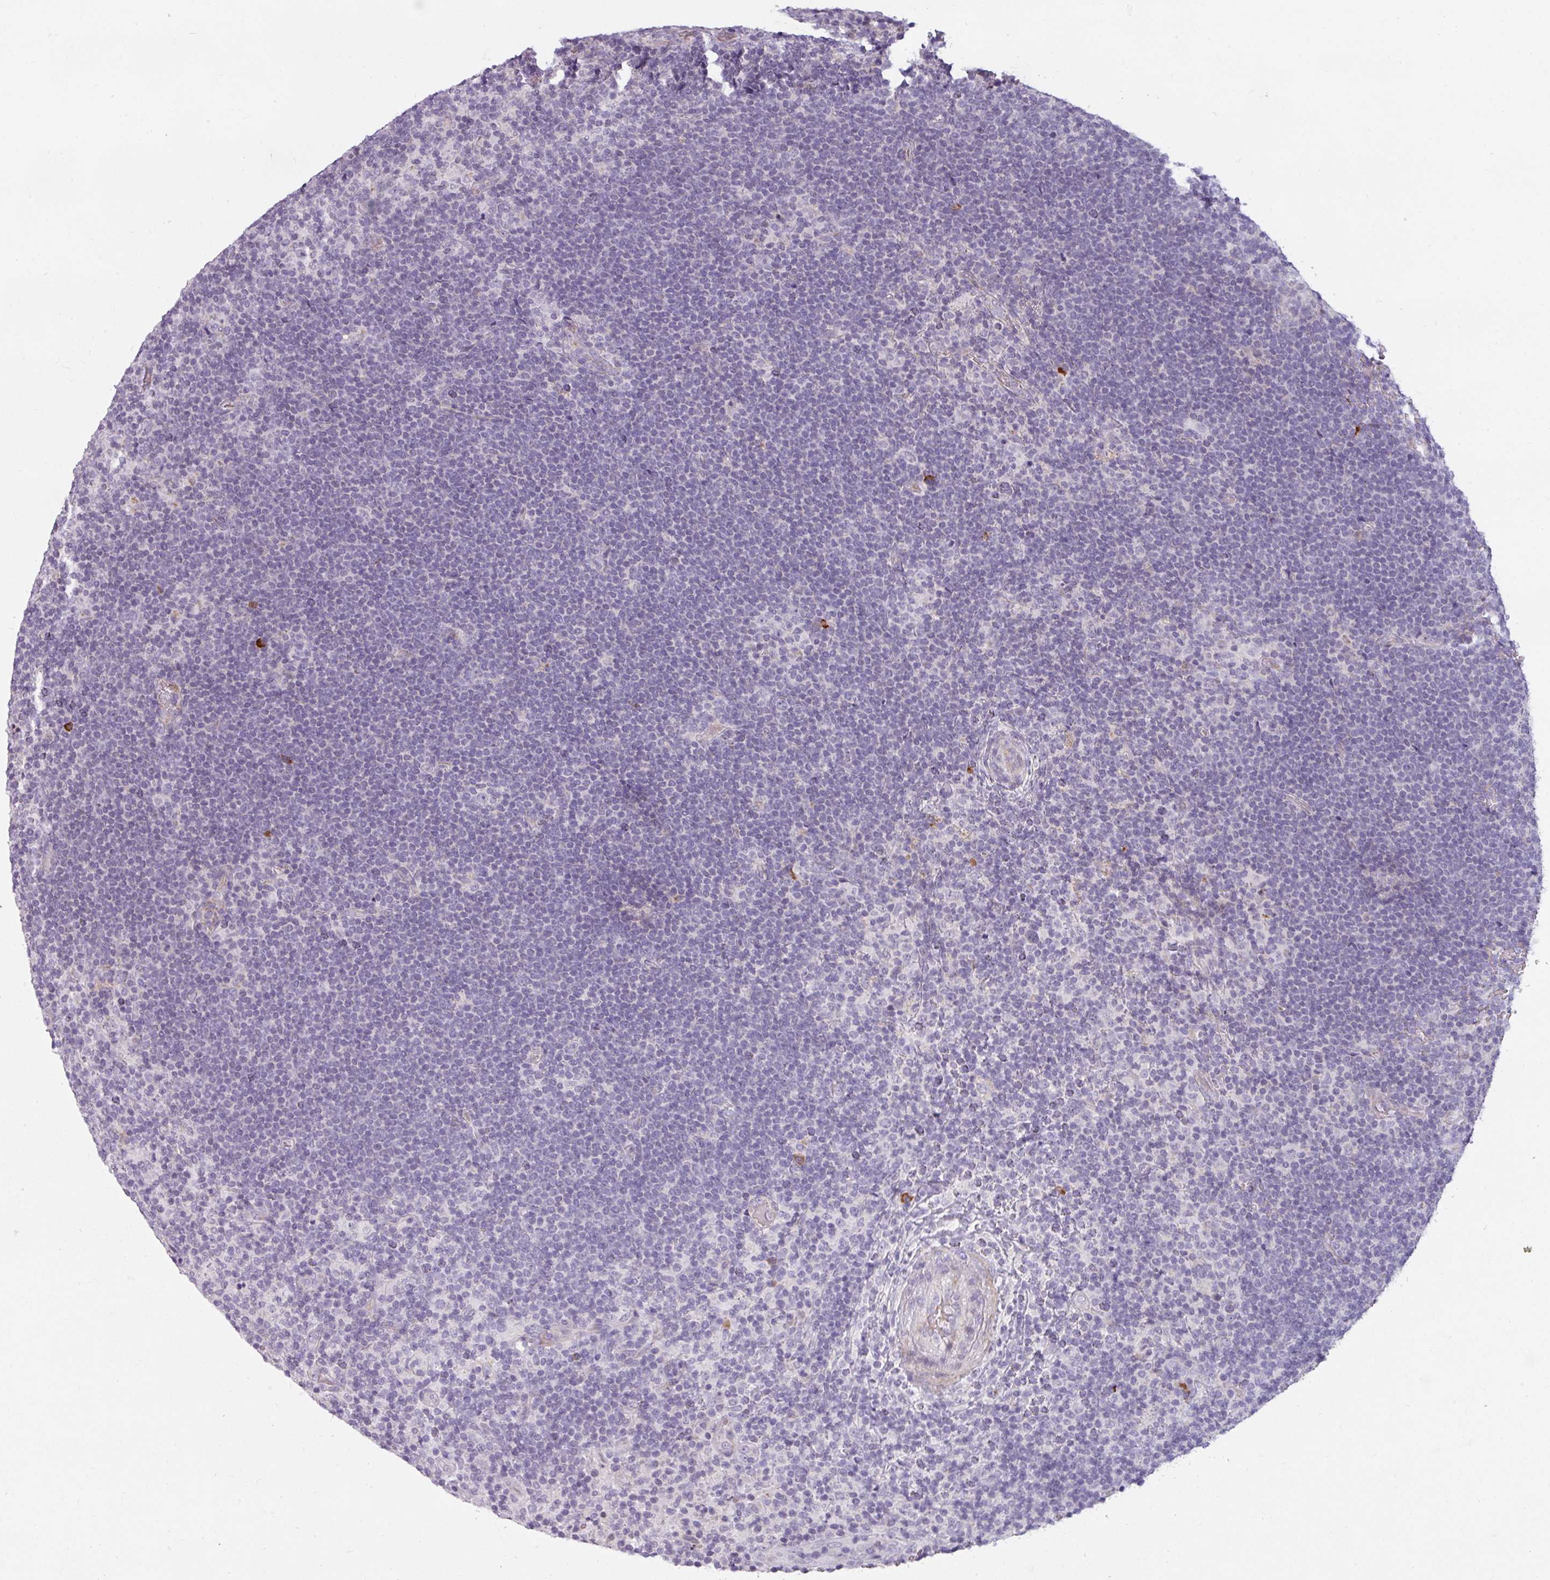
{"staining": {"intensity": "negative", "quantity": "none", "location": "none"}, "tissue": "lymphoma", "cell_type": "Tumor cells", "image_type": "cancer", "snomed": [{"axis": "morphology", "description": "Hodgkin's disease, NOS"}, {"axis": "topography", "description": "Lymph node"}], "caption": "Lymphoma stained for a protein using immunohistochemistry (IHC) reveals no staining tumor cells.", "gene": "C2orf68", "patient": {"sex": "female", "age": 57}}